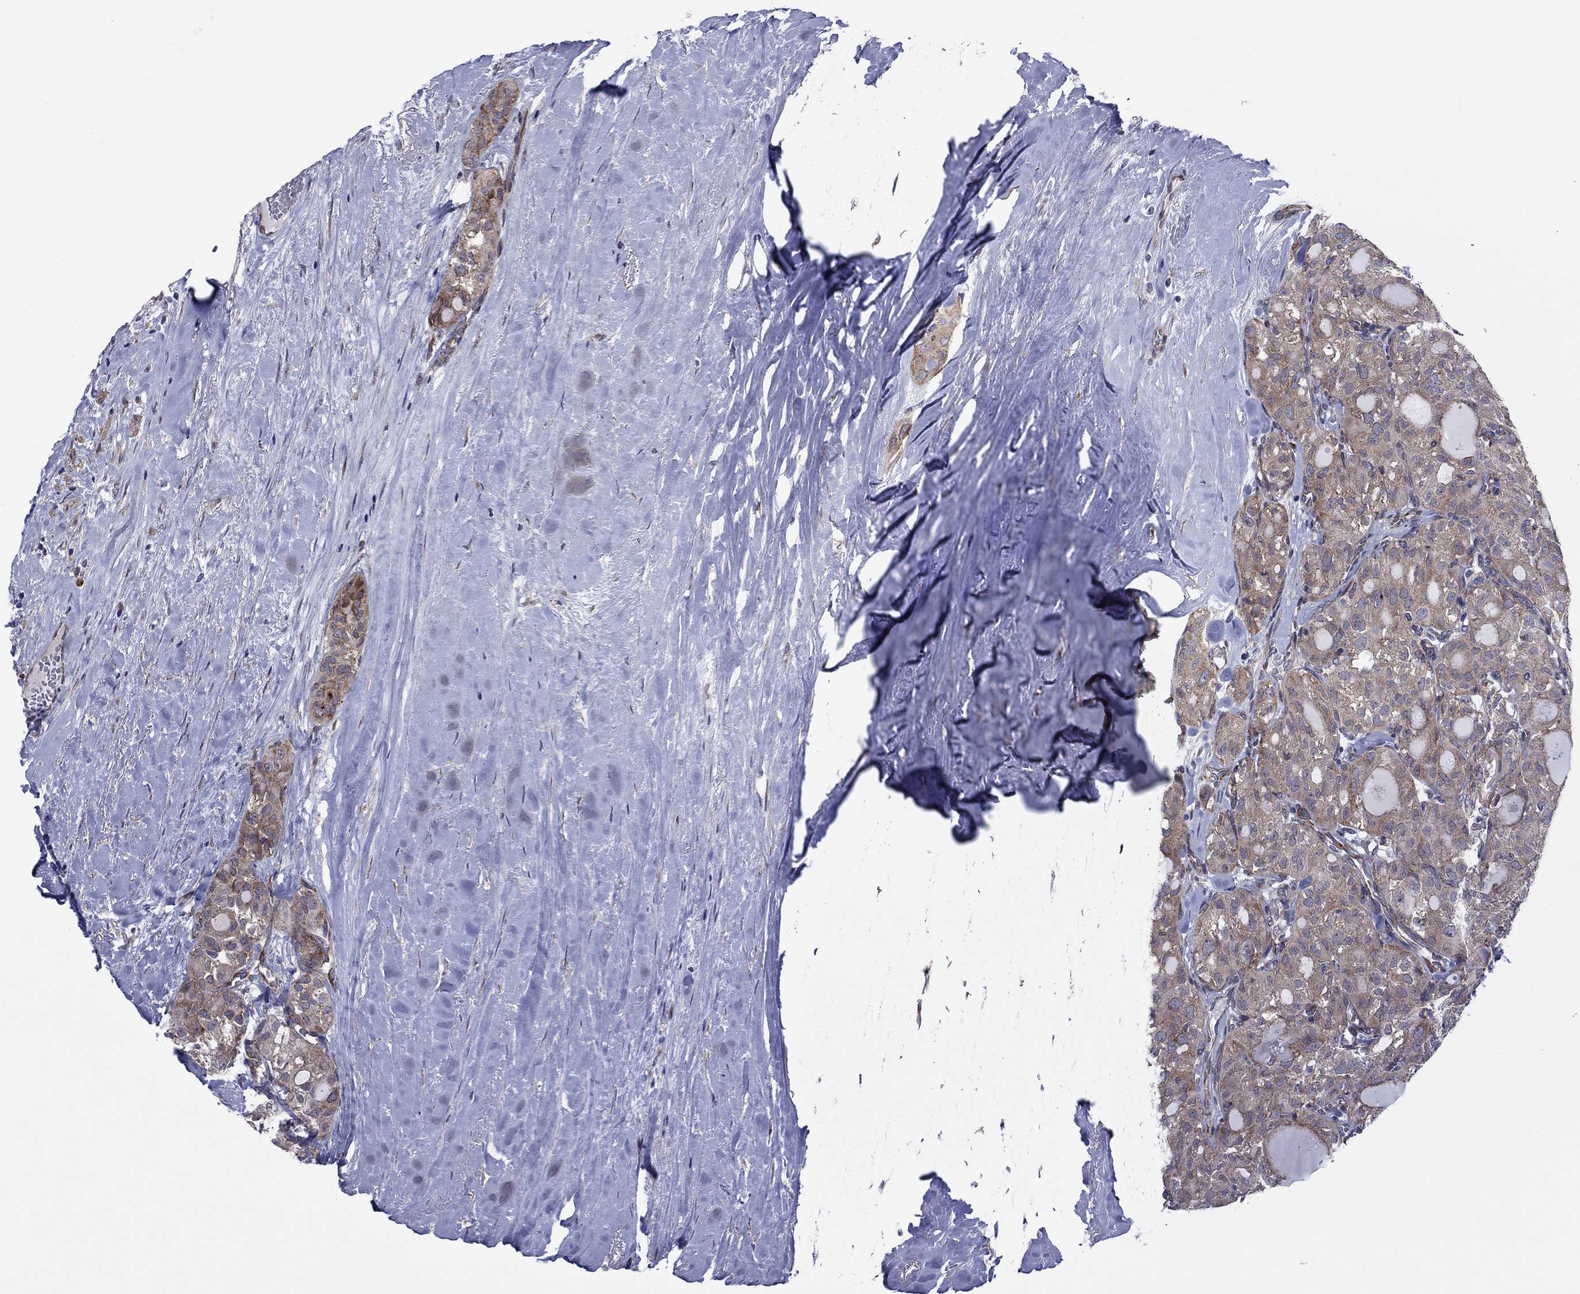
{"staining": {"intensity": "weak", "quantity": "25%-75%", "location": "cytoplasmic/membranous"}, "tissue": "thyroid cancer", "cell_type": "Tumor cells", "image_type": "cancer", "snomed": [{"axis": "morphology", "description": "Follicular adenoma carcinoma, NOS"}, {"axis": "topography", "description": "Thyroid gland"}], "caption": "Brown immunohistochemical staining in follicular adenoma carcinoma (thyroid) reveals weak cytoplasmic/membranous positivity in about 25%-75% of tumor cells.", "gene": "GPR155", "patient": {"sex": "male", "age": 75}}